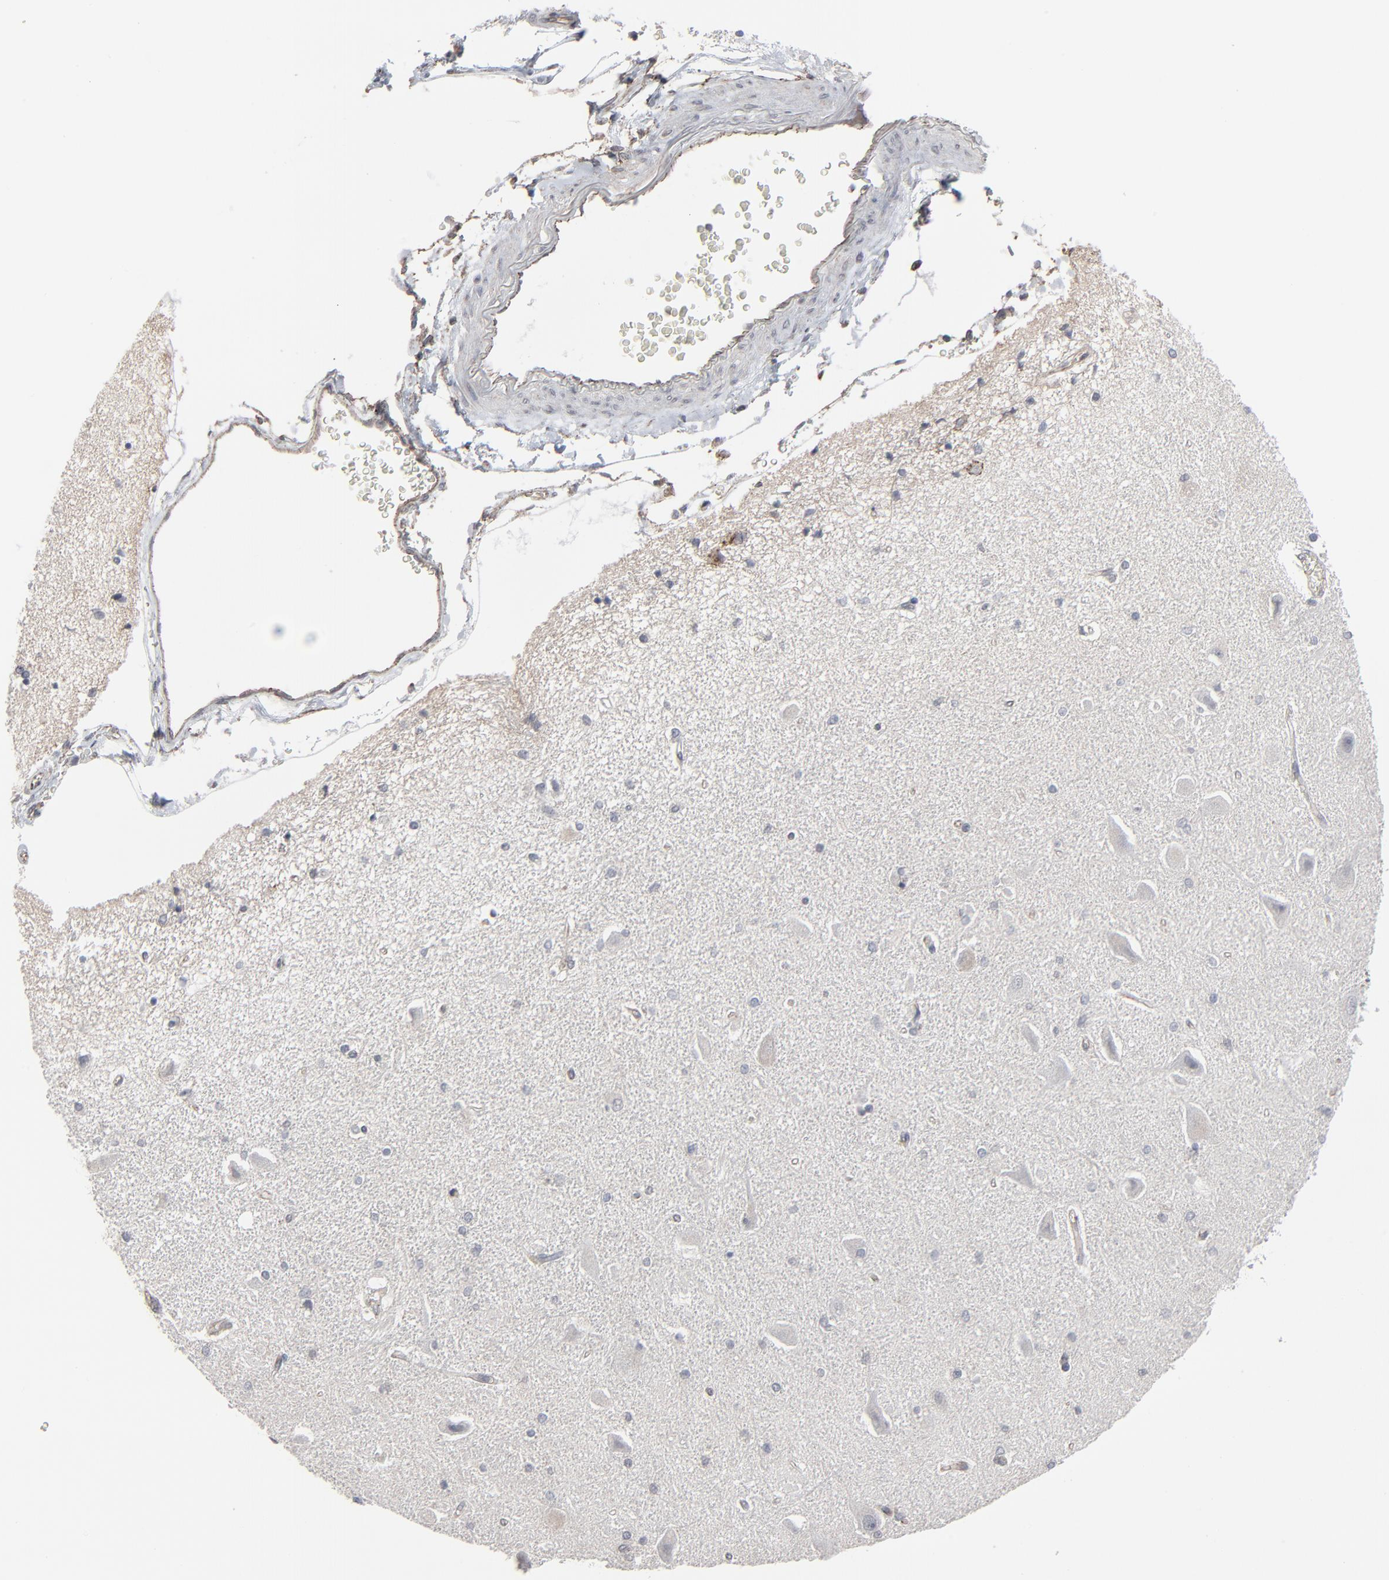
{"staining": {"intensity": "negative", "quantity": "none", "location": "none"}, "tissue": "hippocampus", "cell_type": "Glial cells", "image_type": "normal", "snomed": [{"axis": "morphology", "description": "Normal tissue, NOS"}, {"axis": "topography", "description": "Hippocampus"}], "caption": "Hippocampus was stained to show a protein in brown. There is no significant expression in glial cells. Nuclei are stained in blue.", "gene": "CTNND1", "patient": {"sex": "female", "age": 54}}